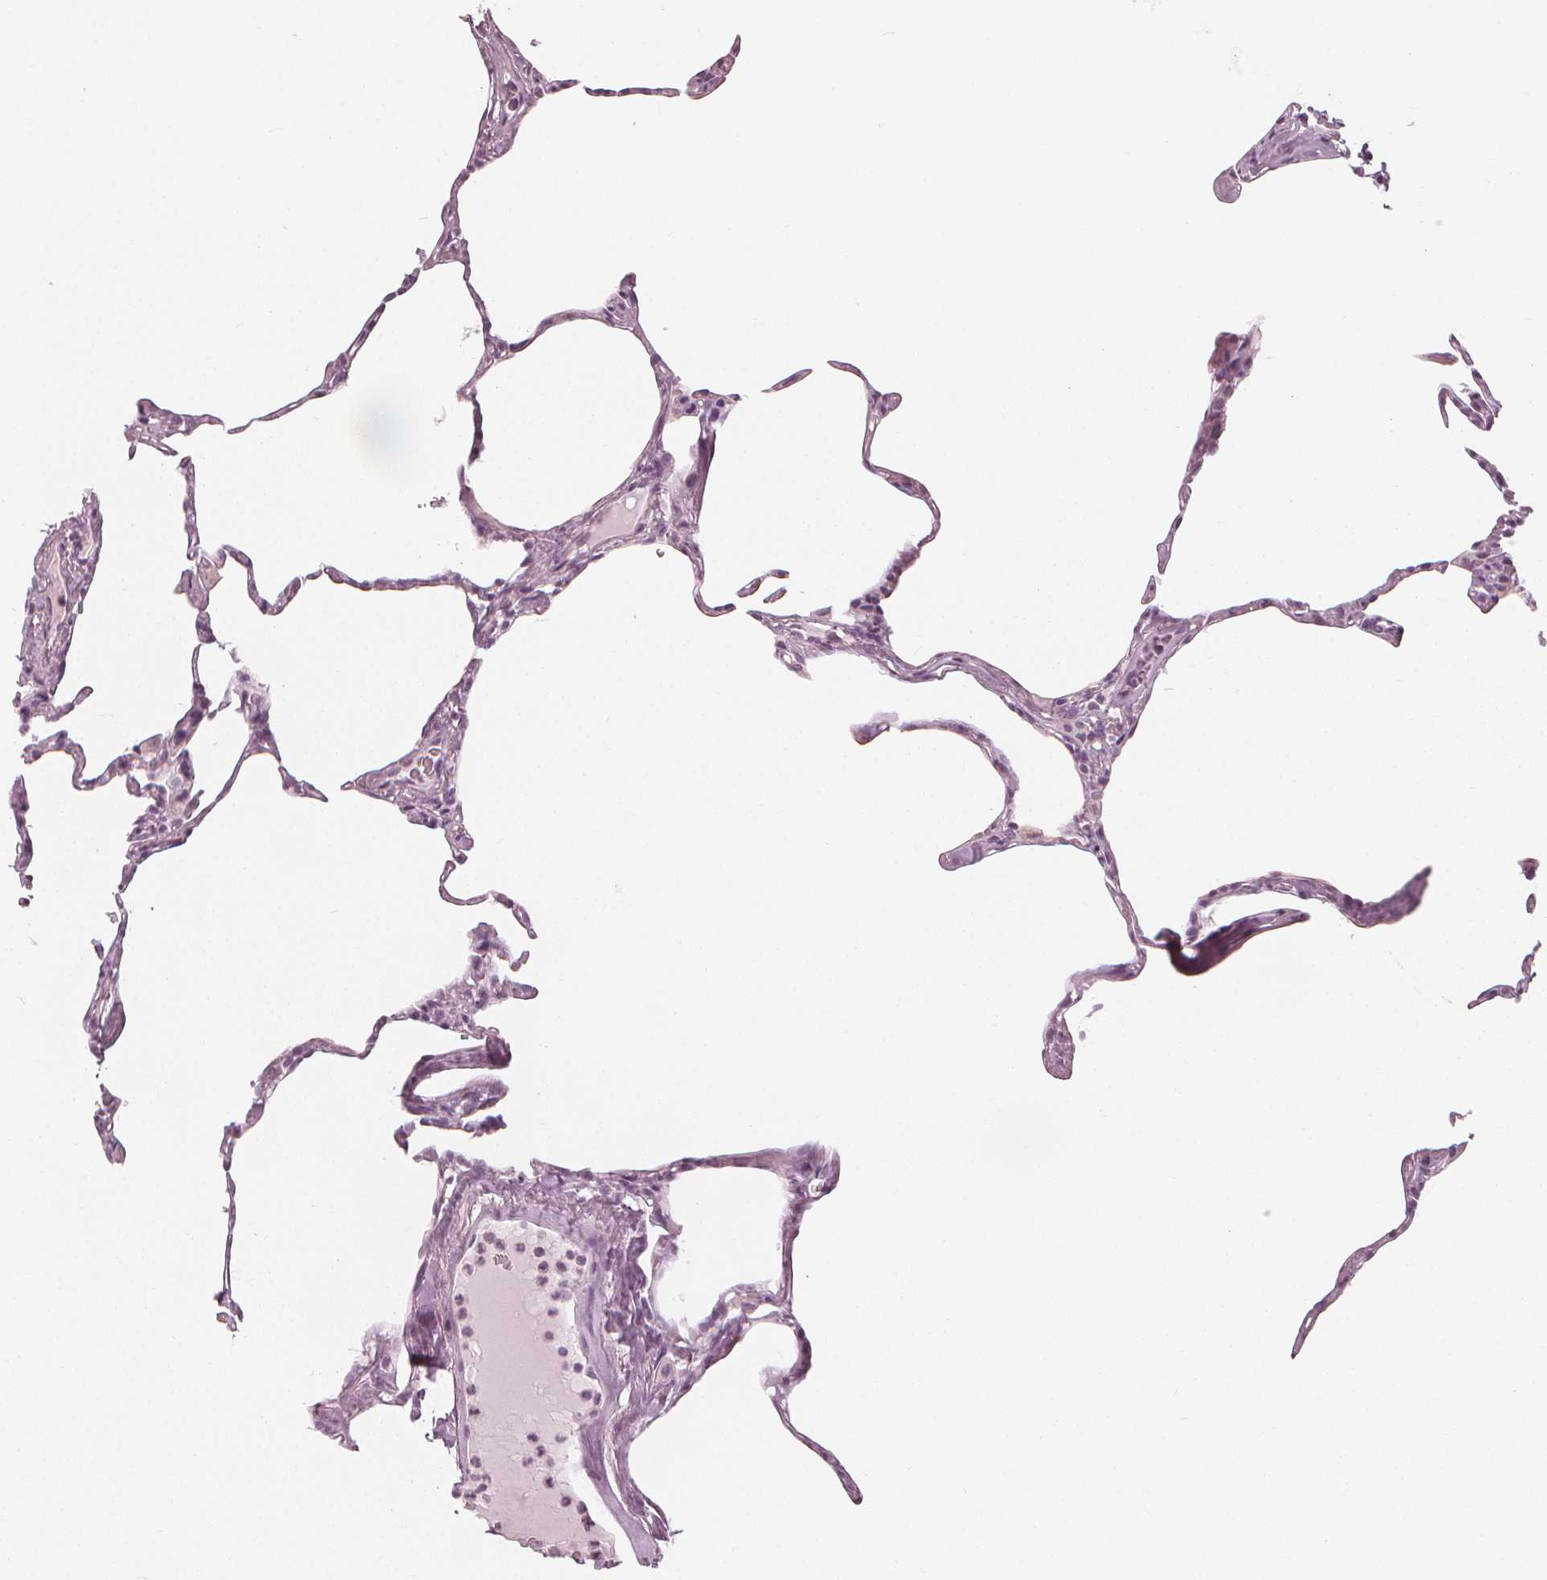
{"staining": {"intensity": "negative", "quantity": "none", "location": "none"}, "tissue": "lung", "cell_type": "Alveolar cells", "image_type": "normal", "snomed": [{"axis": "morphology", "description": "Normal tissue, NOS"}, {"axis": "topography", "description": "Lung"}], "caption": "This histopathology image is of benign lung stained with immunohistochemistry to label a protein in brown with the nuclei are counter-stained blue. There is no positivity in alveolar cells.", "gene": "PAEP", "patient": {"sex": "male", "age": 65}}